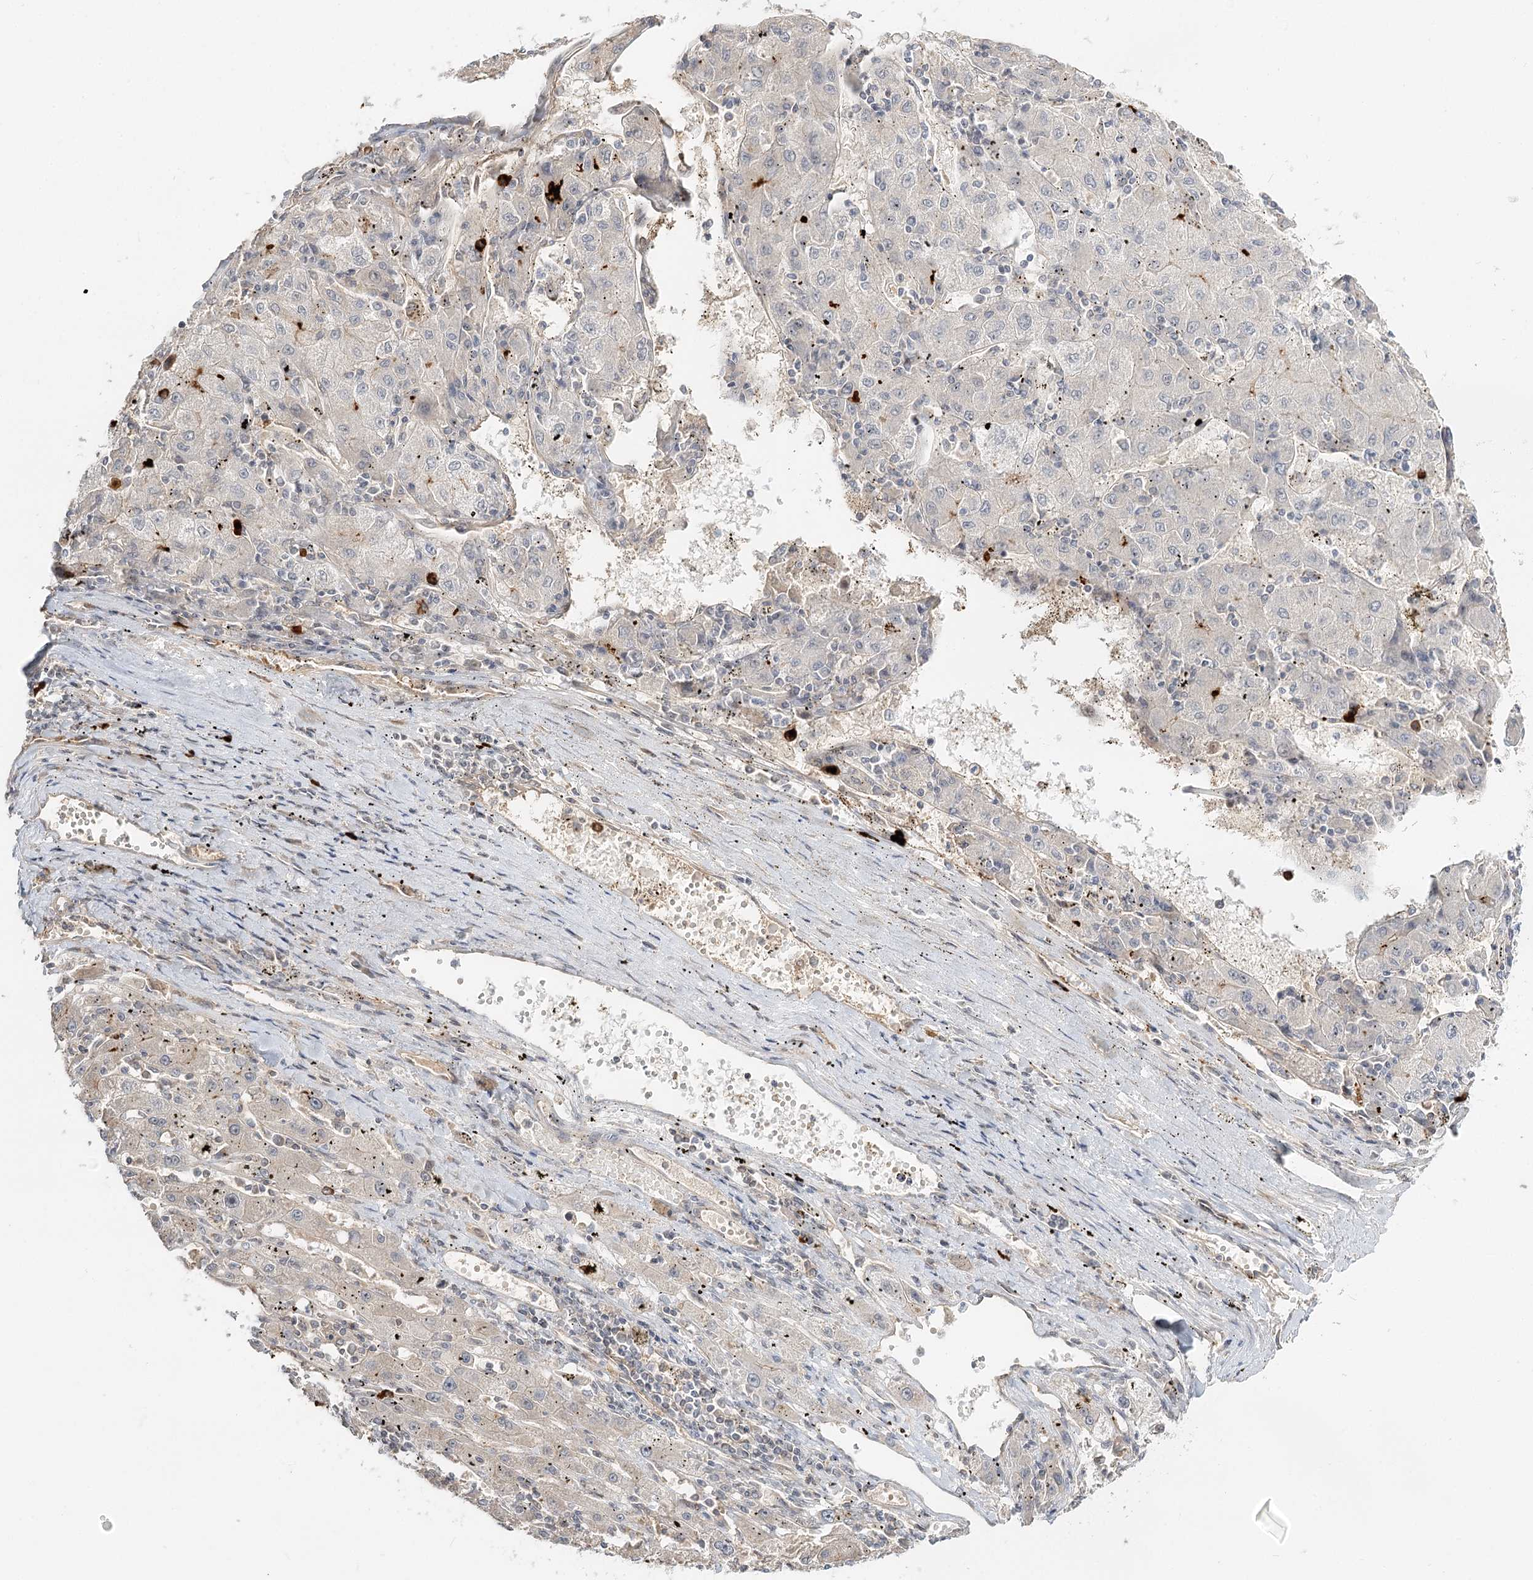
{"staining": {"intensity": "negative", "quantity": "none", "location": "none"}, "tissue": "liver cancer", "cell_type": "Tumor cells", "image_type": "cancer", "snomed": [{"axis": "morphology", "description": "Carcinoma, Hepatocellular, NOS"}, {"axis": "topography", "description": "Liver"}], "caption": "Immunohistochemical staining of liver cancer (hepatocellular carcinoma) reveals no significant expression in tumor cells.", "gene": "GUCY2C", "patient": {"sex": "male", "age": 72}}